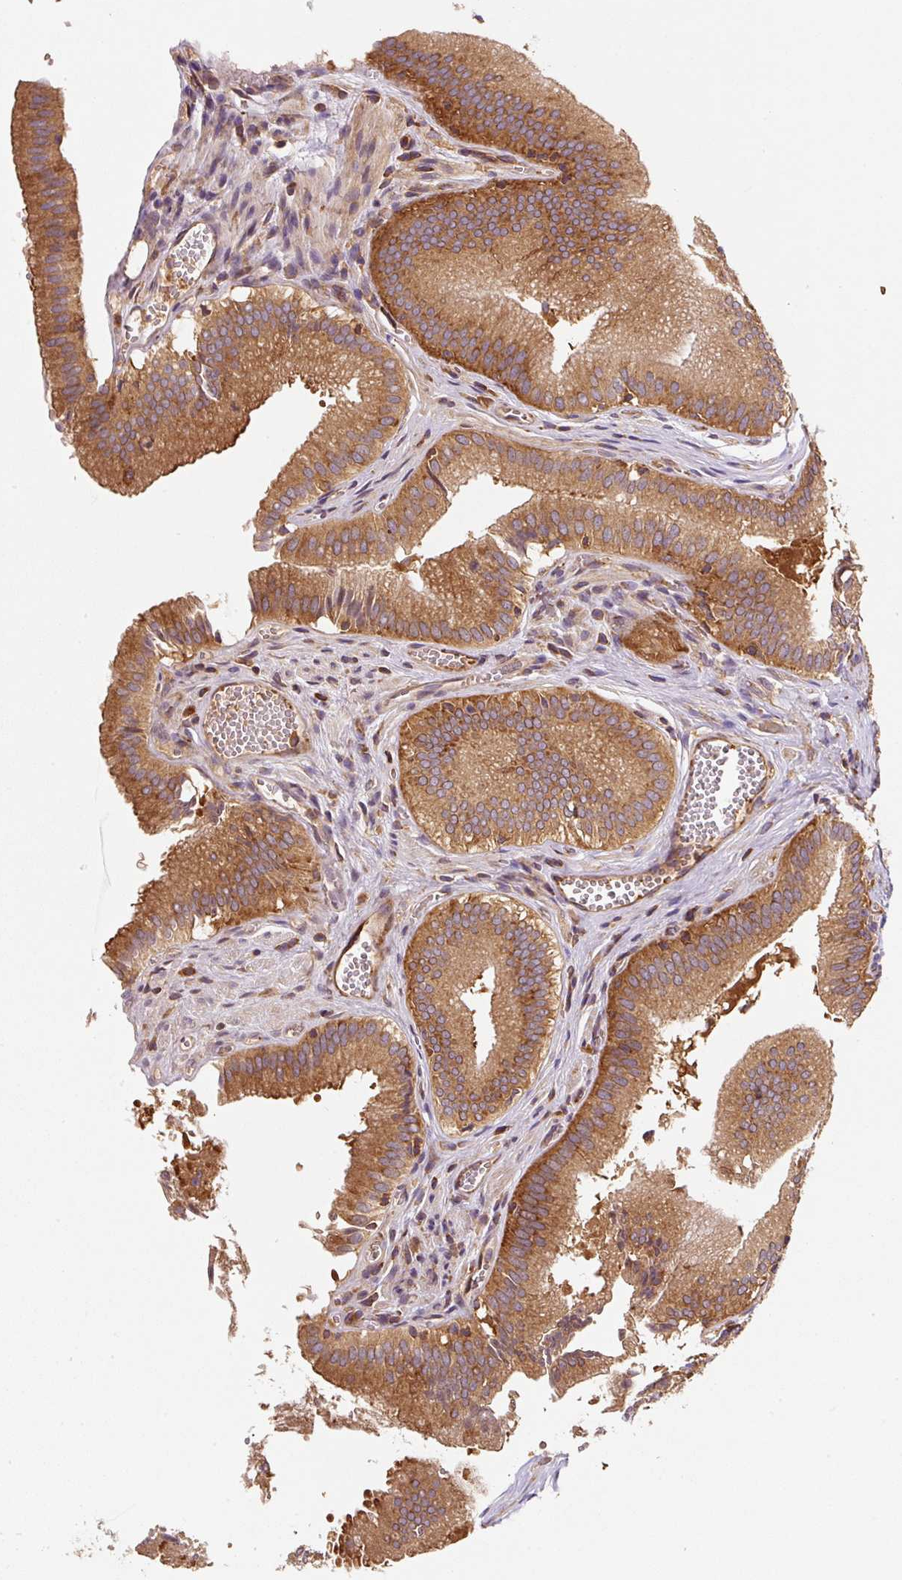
{"staining": {"intensity": "strong", "quantity": ">75%", "location": "cytoplasmic/membranous"}, "tissue": "gallbladder", "cell_type": "Glandular cells", "image_type": "normal", "snomed": [{"axis": "morphology", "description": "Normal tissue, NOS"}, {"axis": "topography", "description": "Gallbladder"}, {"axis": "topography", "description": "Peripheral nerve tissue"}], "caption": "Immunohistochemistry (IHC) (DAB (3,3'-diaminobenzidine)) staining of unremarkable gallbladder displays strong cytoplasmic/membranous protein staining in approximately >75% of glandular cells.", "gene": "EIF2S2", "patient": {"sex": "male", "age": 17}}